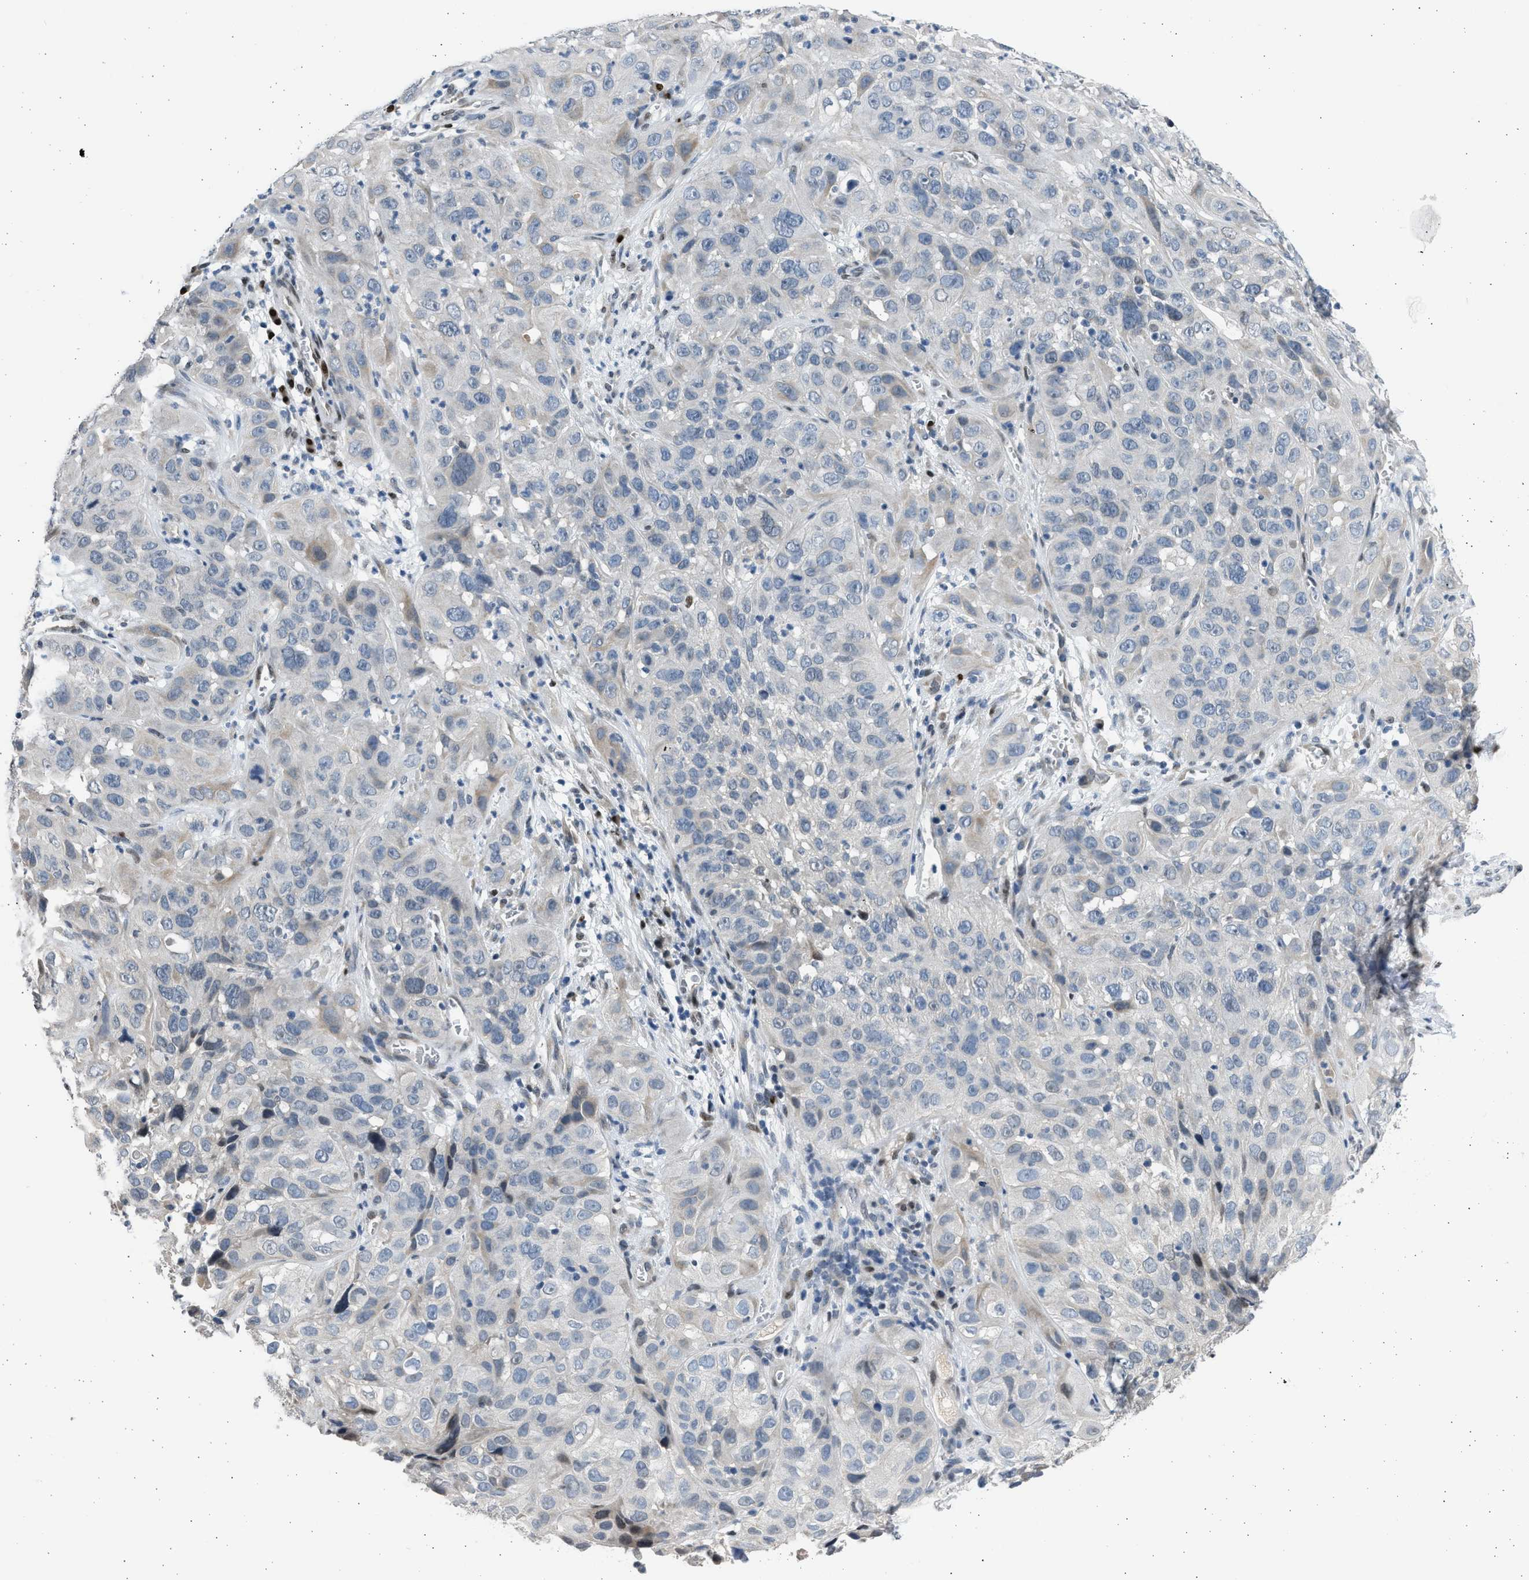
{"staining": {"intensity": "weak", "quantity": "<25%", "location": "cytoplasmic/membranous,nuclear"}, "tissue": "cervical cancer", "cell_type": "Tumor cells", "image_type": "cancer", "snomed": [{"axis": "morphology", "description": "Squamous cell carcinoma, NOS"}, {"axis": "topography", "description": "Cervix"}], "caption": "High magnification brightfield microscopy of cervical cancer (squamous cell carcinoma) stained with DAB (3,3'-diaminobenzidine) (brown) and counterstained with hematoxylin (blue): tumor cells show no significant expression.", "gene": "HMGN3", "patient": {"sex": "female", "age": 32}}